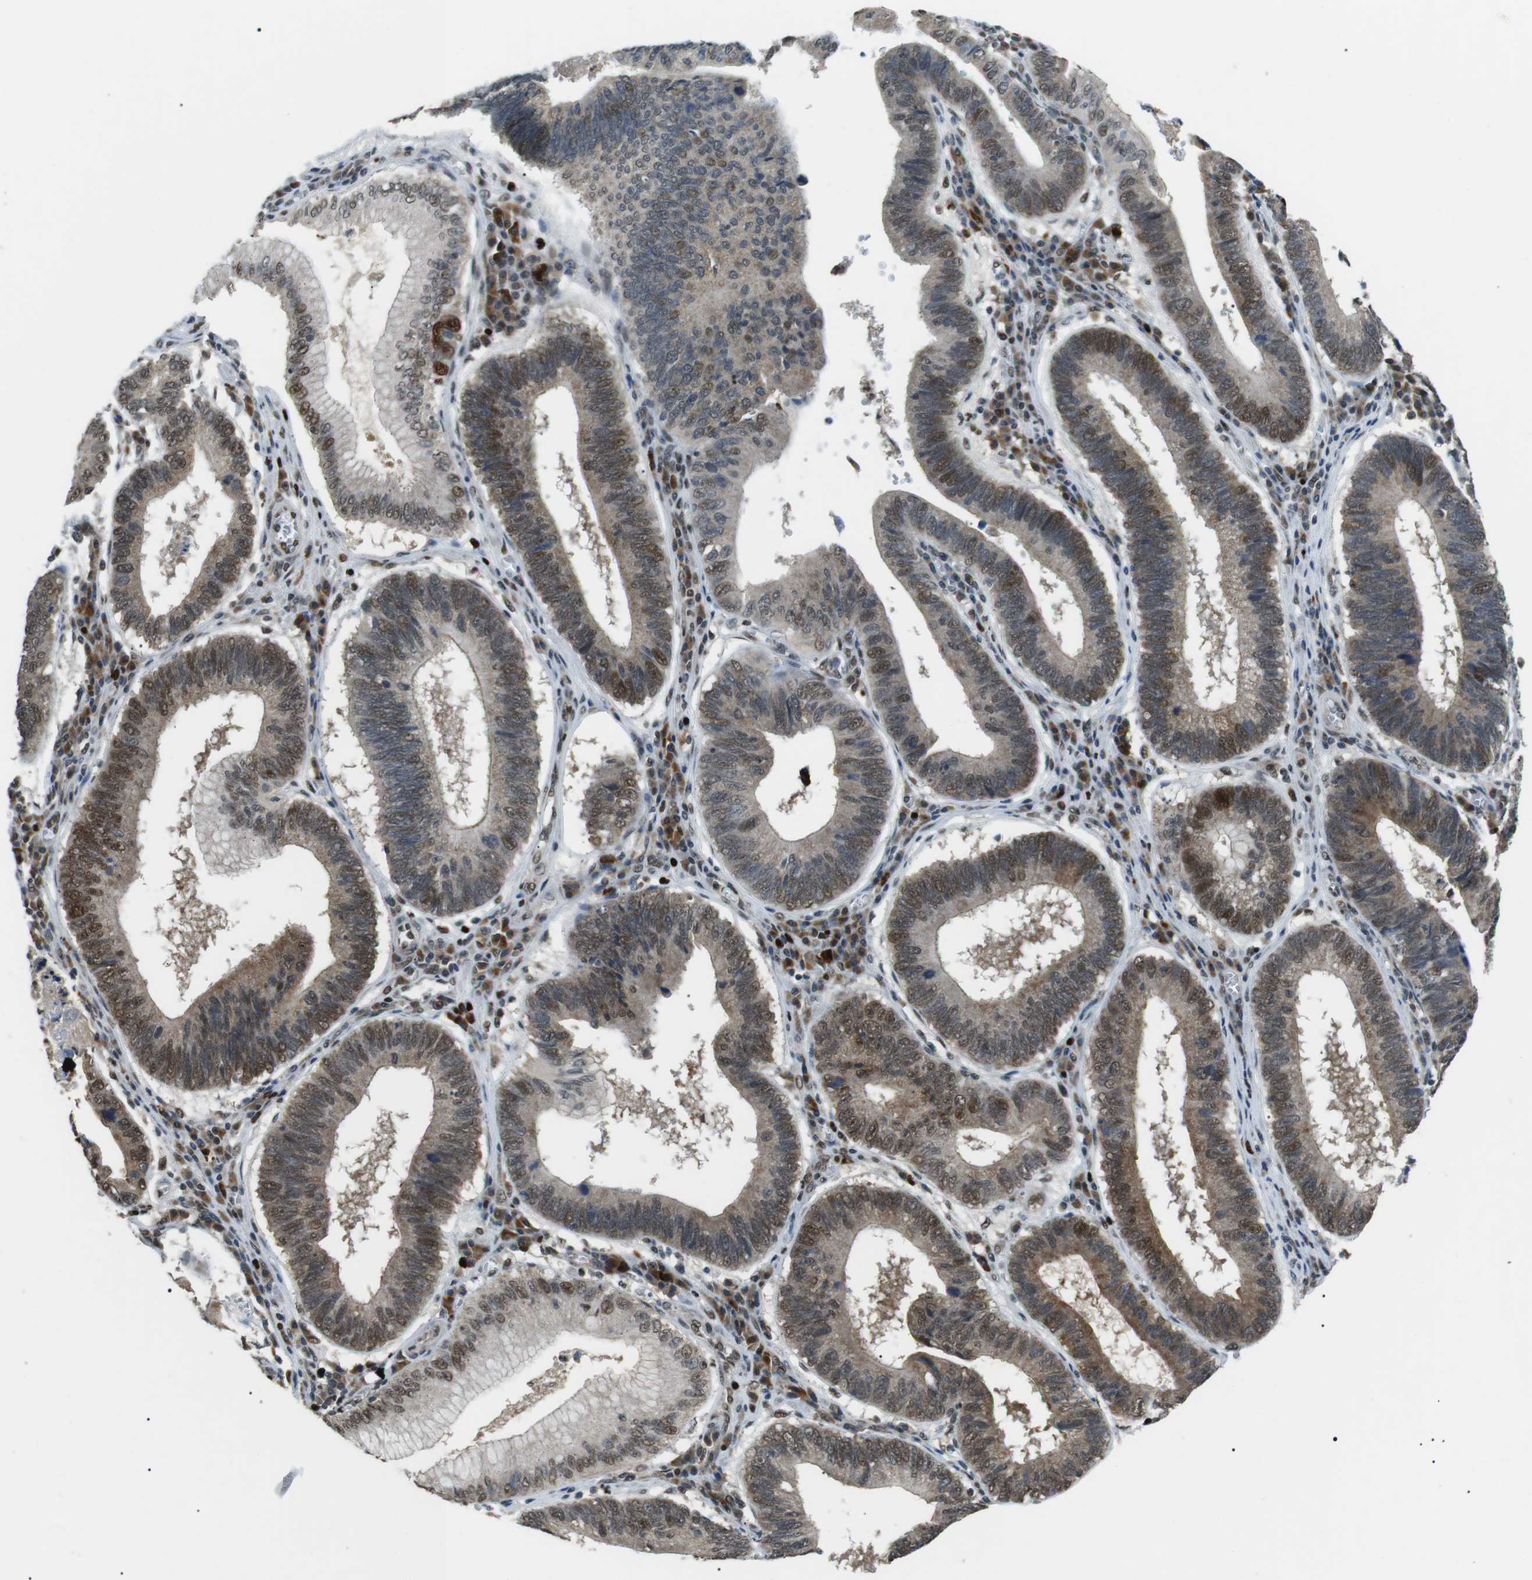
{"staining": {"intensity": "moderate", "quantity": "25%-75%", "location": "cytoplasmic/membranous,nuclear"}, "tissue": "stomach cancer", "cell_type": "Tumor cells", "image_type": "cancer", "snomed": [{"axis": "morphology", "description": "Adenocarcinoma, NOS"}, {"axis": "topography", "description": "Stomach"}], "caption": "A high-resolution micrograph shows IHC staining of stomach cancer (adenocarcinoma), which exhibits moderate cytoplasmic/membranous and nuclear expression in about 25%-75% of tumor cells.", "gene": "ORAI3", "patient": {"sex": "male", "age": 59}}